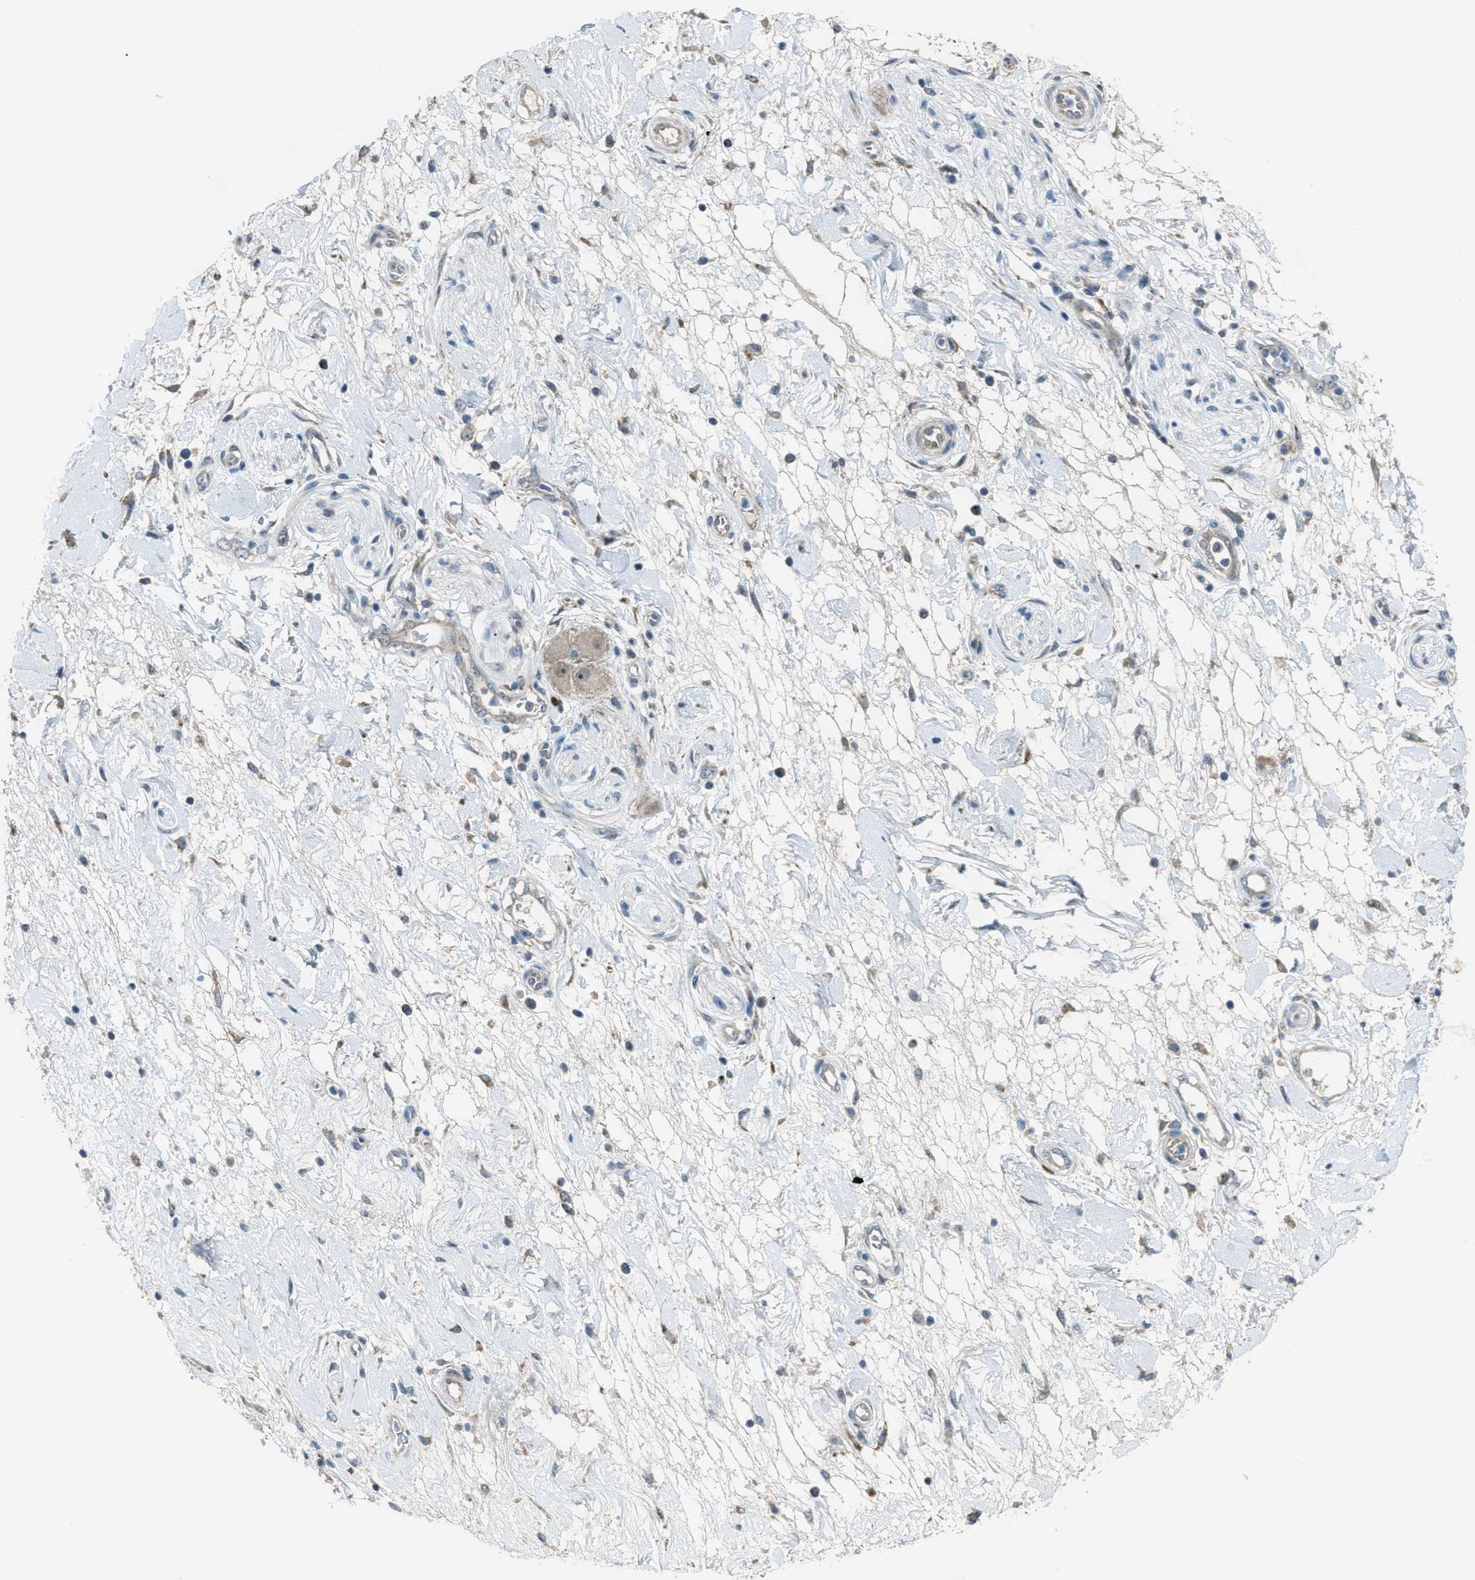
{"staining": {"intensity": "weak", "quantity": "<25%", "location": "cytoplasmic/membranous"}, "tissue": "pancreatic cancer", "cell_type": "Tumor cells", "image_type": "cancer", "snomed": [{"axis": "morphology", "description": "Adenocarcinoma, NOS"}, {"axis": "topography", "description": "Pancreas"}], "caption": "The image demonstrates no significant expression in tumor cells of pancreatic cancer. (Stains: DAB IHC with hematoxylin counter stain, Microscopy: brightfield microscopy at high magnification).", "gene": "CDON", "patient": {"sex": "female", "age": 78}}